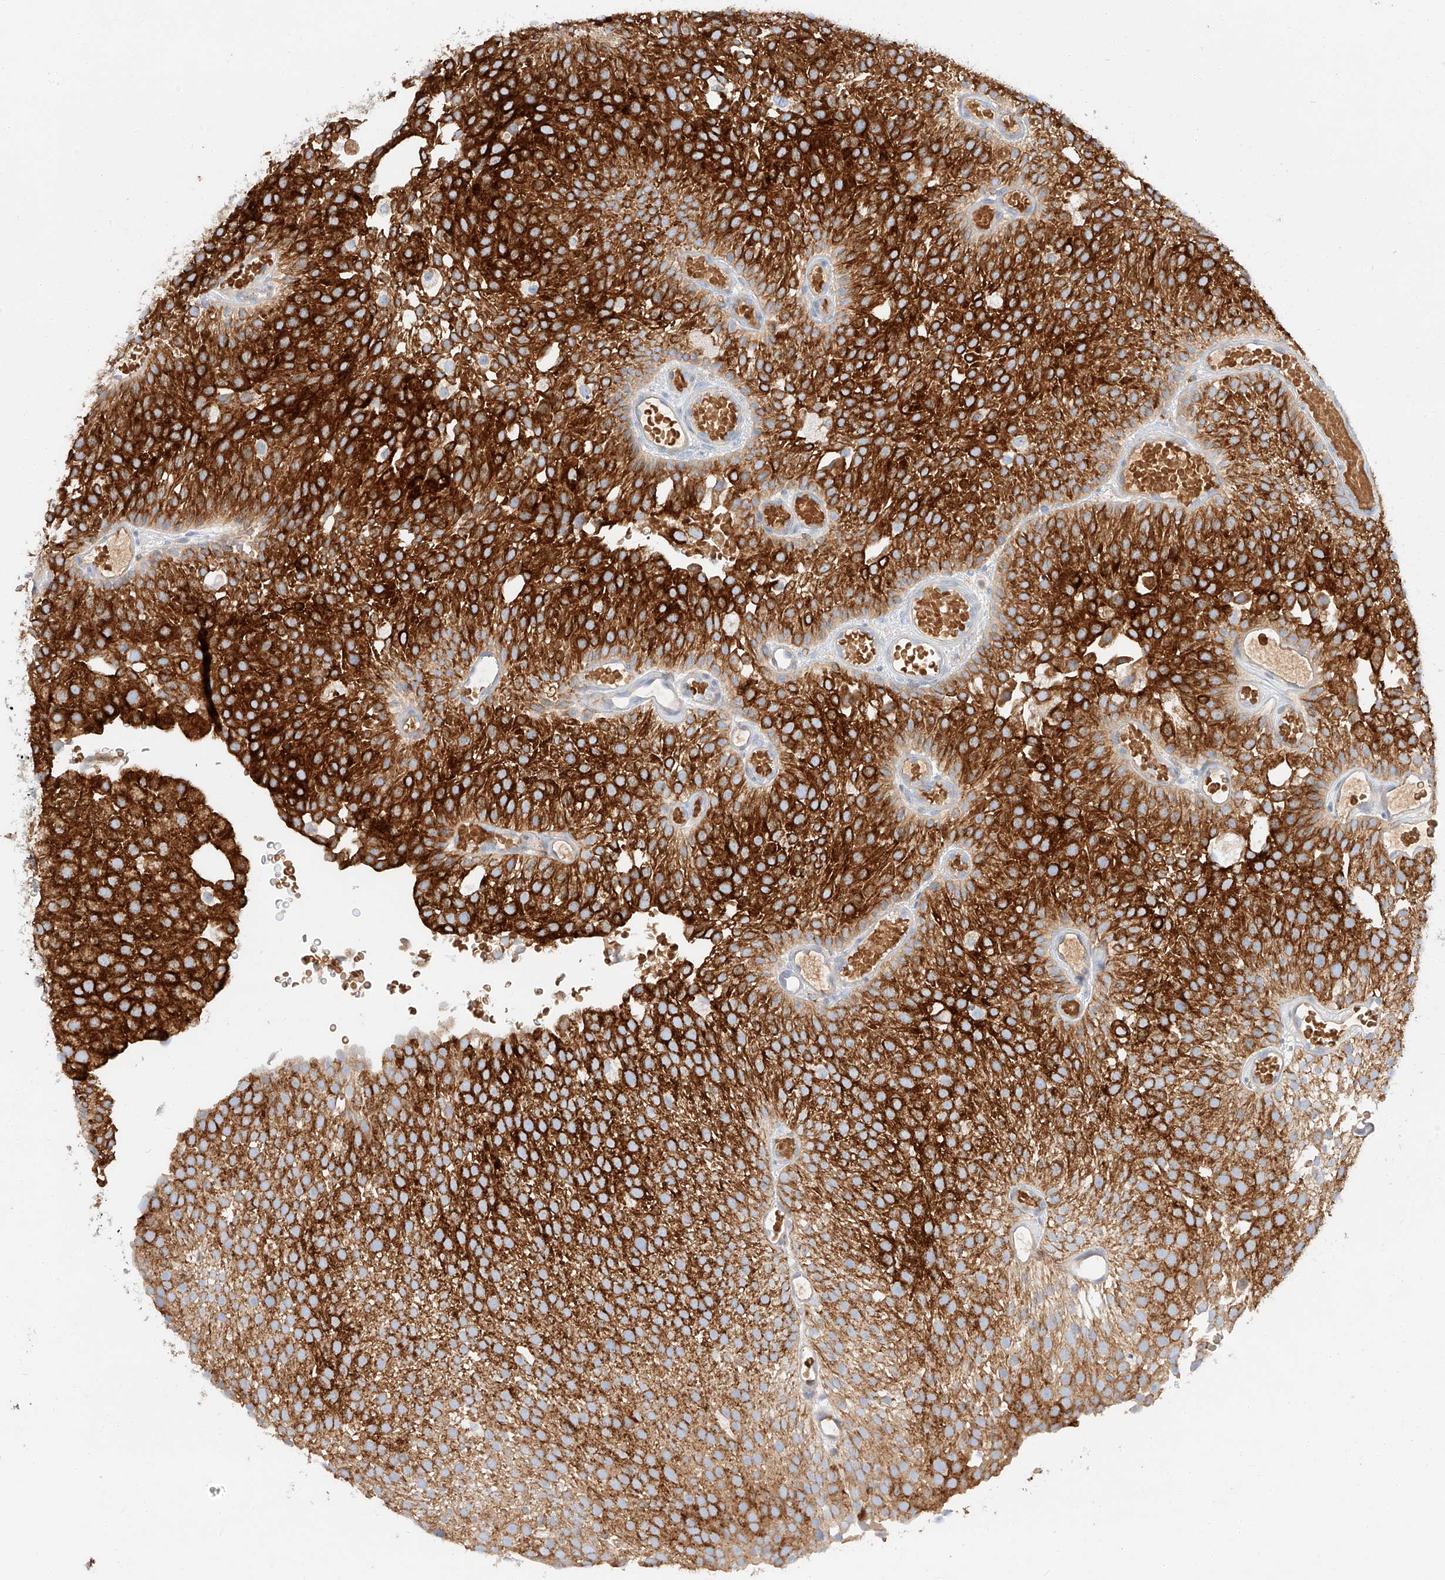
{"staining": {"intensity": "strong", "quantity": ">75%", "location": "cytoplasmic/membranous"}, "tissue": "urothelial cancer", "cell_type": "Tumor cells", "image_type": "cancer", "snomed": [{"axis": "morphology", "description": "Urothelial carcinoma, Low grade"}, {"axis": "topography", "description": "Urinary bladder"}], "caption": "Tumor cells reveal high levels of strong cytoplasmic/membranous positivity in about >75% of cells in human urothelial carcinoma (low-grade).", "gene": "MAP7", "patient": {"sex": "male", "age": 78}}